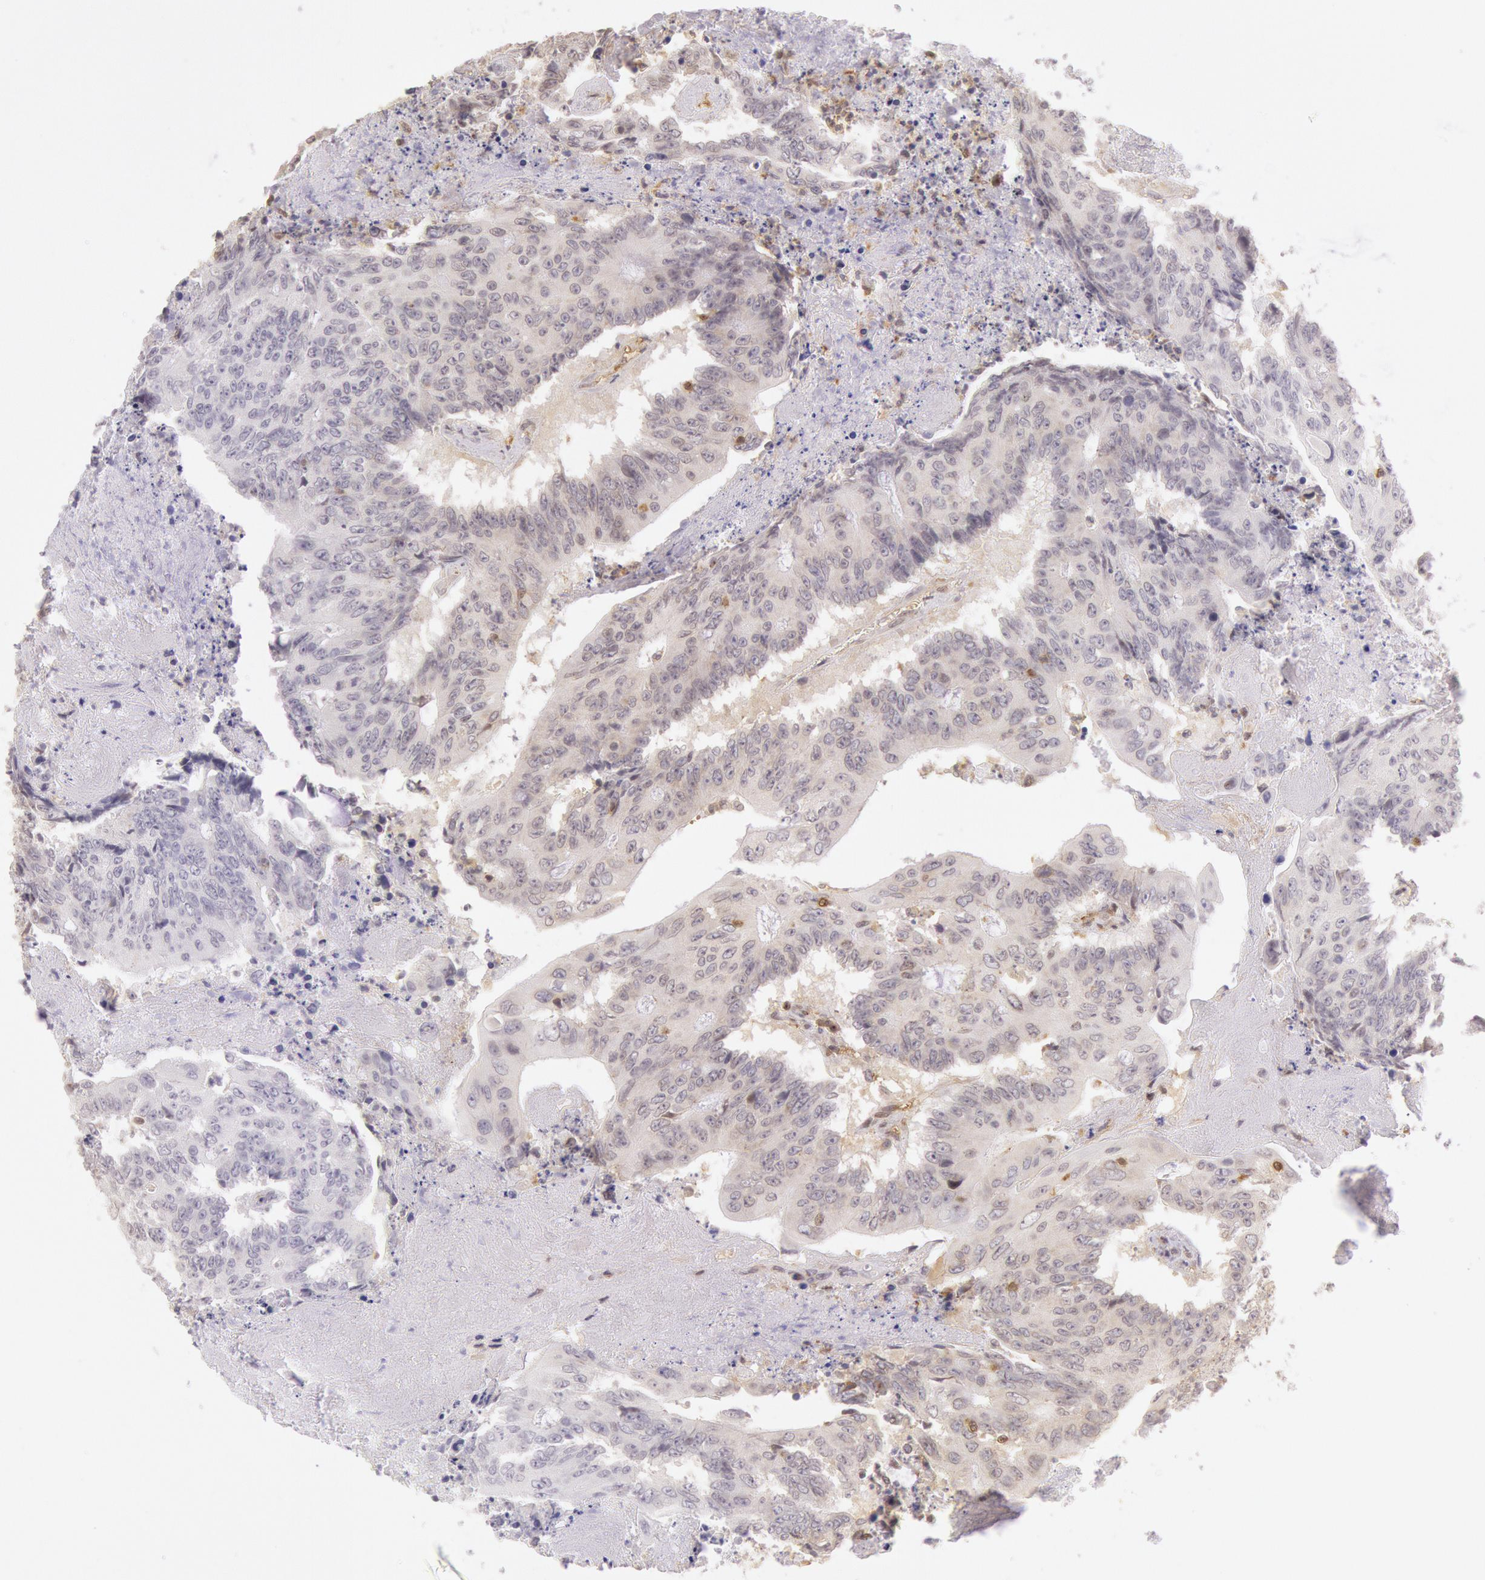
{"staining": {"intensity": "negative", "quantity": "none", "location": "none"}, "tissue": "colorectal cancer", "cell_type": "Tumor cells", "image_type": "cancer", "snomed": [{"axis": "morphology", "description": "Adenocarcinoma, NOS"}, {"axis": "topography", "description": "Colon"}], "caption": "Immunohistochemical staining of human adenocarcinoma (colorectal) displays no significant positivity in tumor cells. (Immunohistochemistry (ihc), brightfield microscopy, high magnification).", "gene": "HIF1A", "patient": {"sex": "male", "age": 65}}